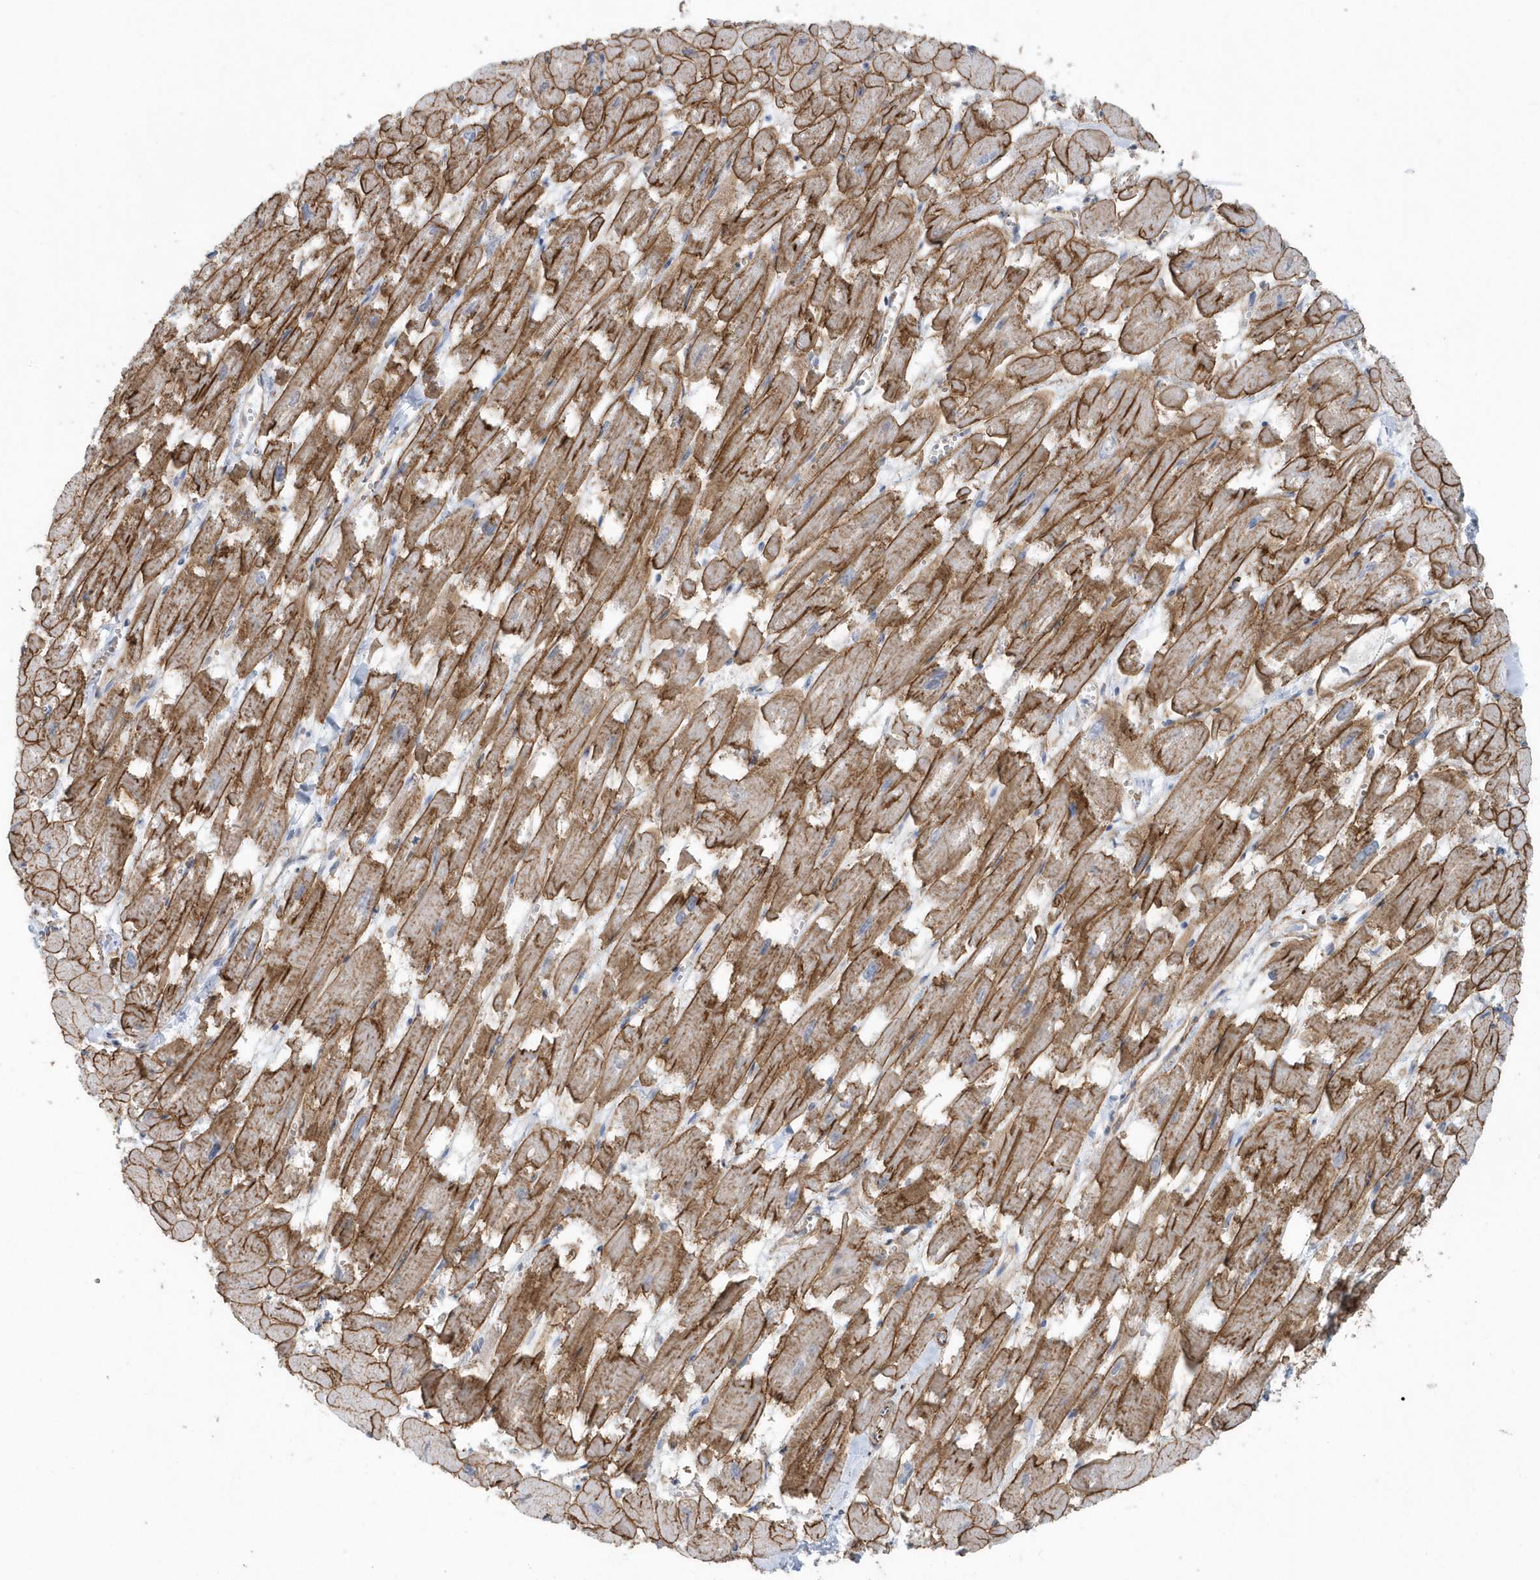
{"staining": {"intensity": "moderate", "quantity": ">75%", "location": "cytoplasmic/membranous"}, "tissue": "heart muscle", "cell_type": "Cardiomyocytes", "image_type": "normal", "snomed": [{"axis": "morphology", "description": "Normal tissue, NOS"}, {"axis": "topography", "description": "Heart"}], "caption": "This is a micrograph of IHC staining of normal heart muscle, which shows moderate expression in the cytoplasmic/membranous of cardiomyocytes.", "gene": "RAB17", "patient": {"sex": "male", "age": 54}}